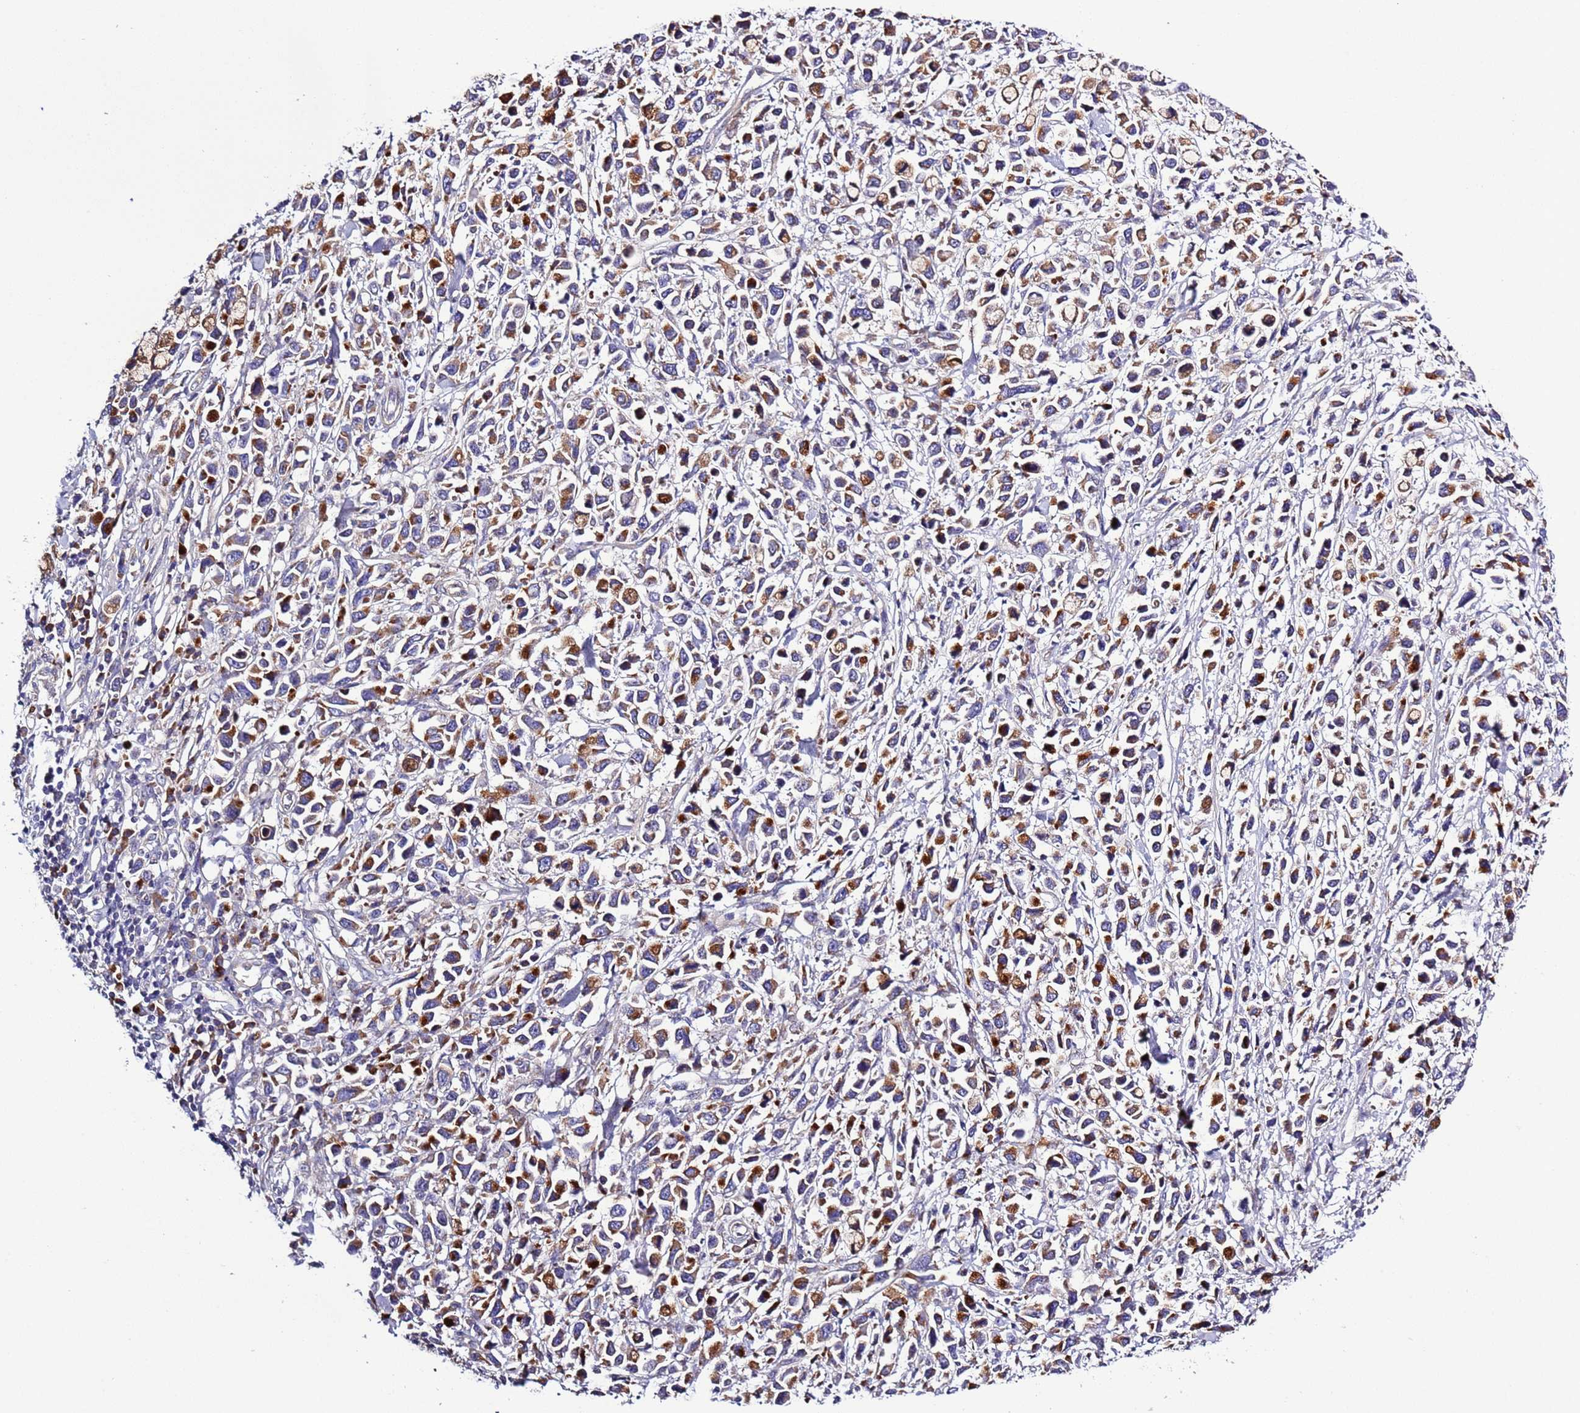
{"staining": {"intensity": "strong", "quantity": "25%-75%", "location": "cytoplasmic/membranous"}, "tissue": "stomach cancer", "cell_type": "Tumor cells", "image_type": "cancer", "snomed": [{"axis": "morphology", "description": "Adenocarcinoma, NOS"}, {"axis": "topography", "description": "Stomach"}], "caption": "Immunohistochemical staining of human stomach cancer displays high levels of strong cytoplasmic/membranous protein positivity in about 25%-75% of tumor cells. (IHC, brightfield microscopy, high magnification).", "gene": "SPCS1", "patient": {"sex": "female", "age": 81}}